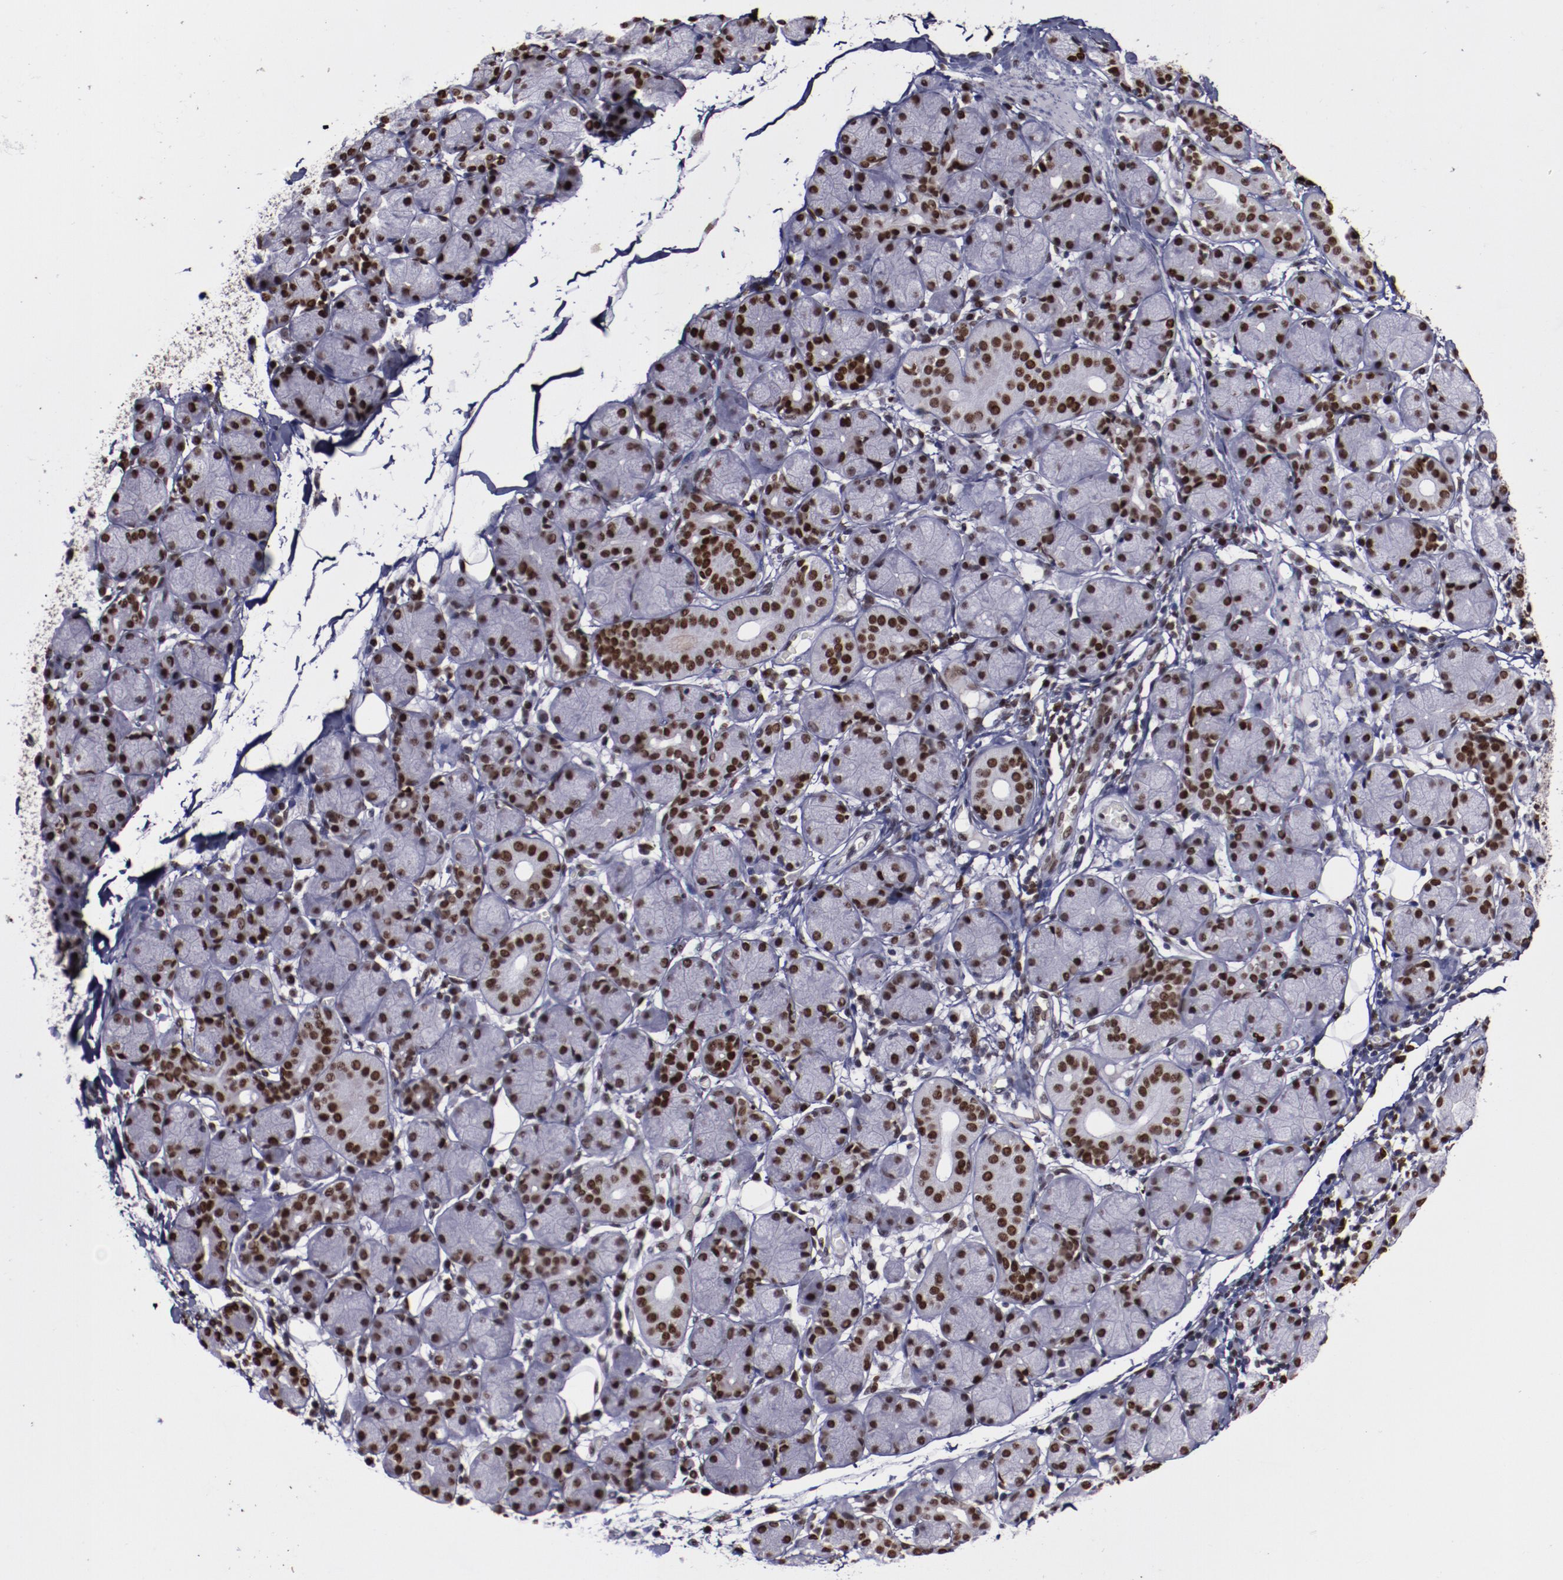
{"staining": {"intensity": "moderate", "quantity": ">75%", "location": "nuclear"}, "tissue": "salivary gland", "cell_type": "Glandular cells", "image_type": "normal", "snomed": [{"axis": "morphology", "description": "Normal tissue, NOS"}, {"axis": "topography", "description": "Salivary gland"}], "caption": "IHC (DAB (3,3'-diaminobenzidine)) staining of unremarkable human salivary gland exhibits moderate nuclear protein expression in approximately >75% of glandular cells. (brown staining indicates protein expression, while blue staining denotes nuclei).", "gene": "APEX1", "patient": {"sex": "female", "age": 24}}